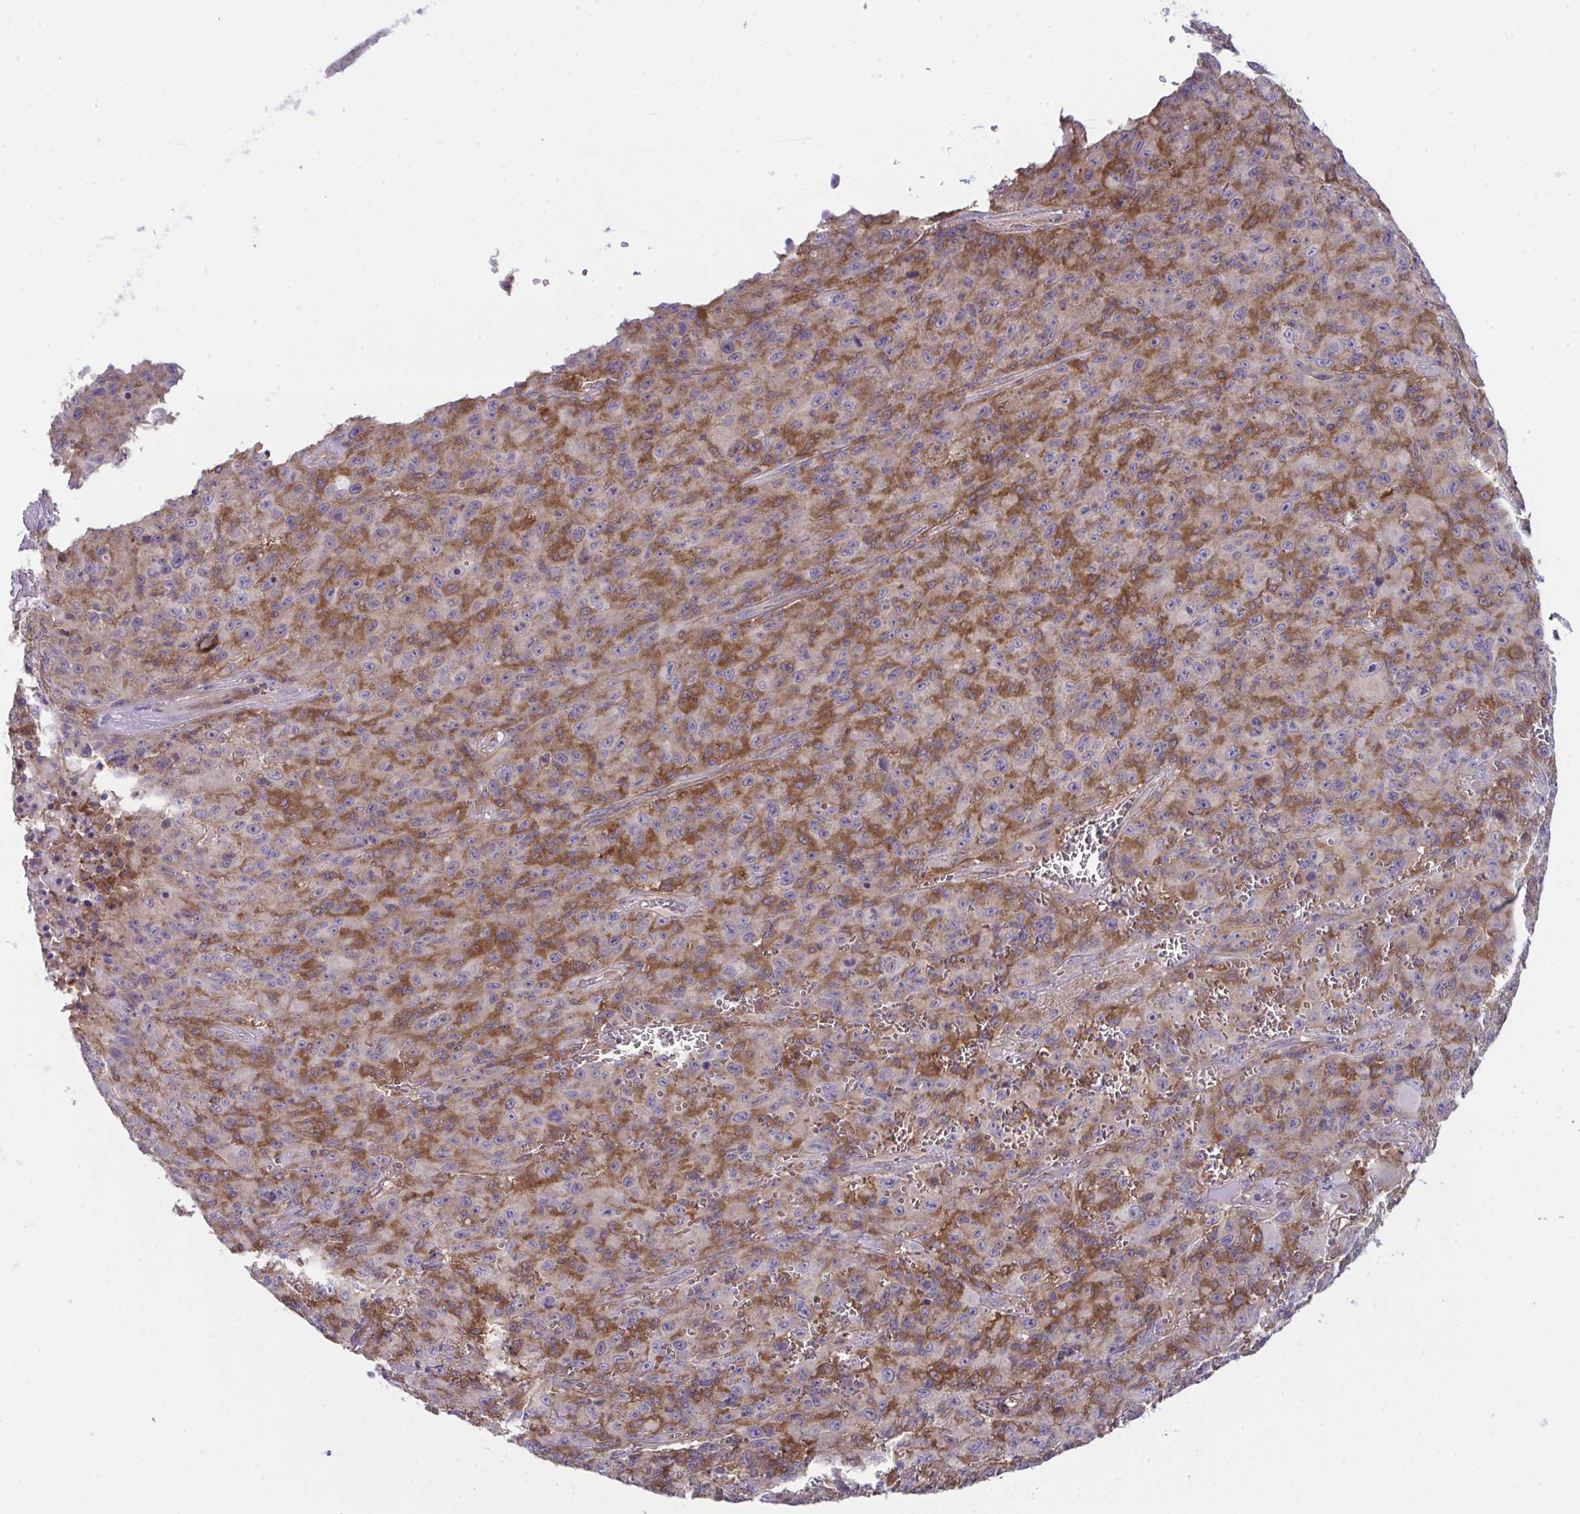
{"staining": {"intensity": "moderate", "quantity": "25%-75%", "location": "cytoplasmic/membranous"}, "tissue": "melanoma", "cell_type": "Tumor cells", "image_type": "cancer", "snomed": [{"axis": "morphology", "description": "Malignant melanoma, NOS"}, {"axis": "topography", "description": "Skin"}], "caption": "Brown immunohistochemical staining in melanoma exhibits moderate cytoplasmic/membranous staining in about 25%-75% of tumor cells.", "gene": "ALDH16A1", "patient": {"sex": "male", "age": 46}}